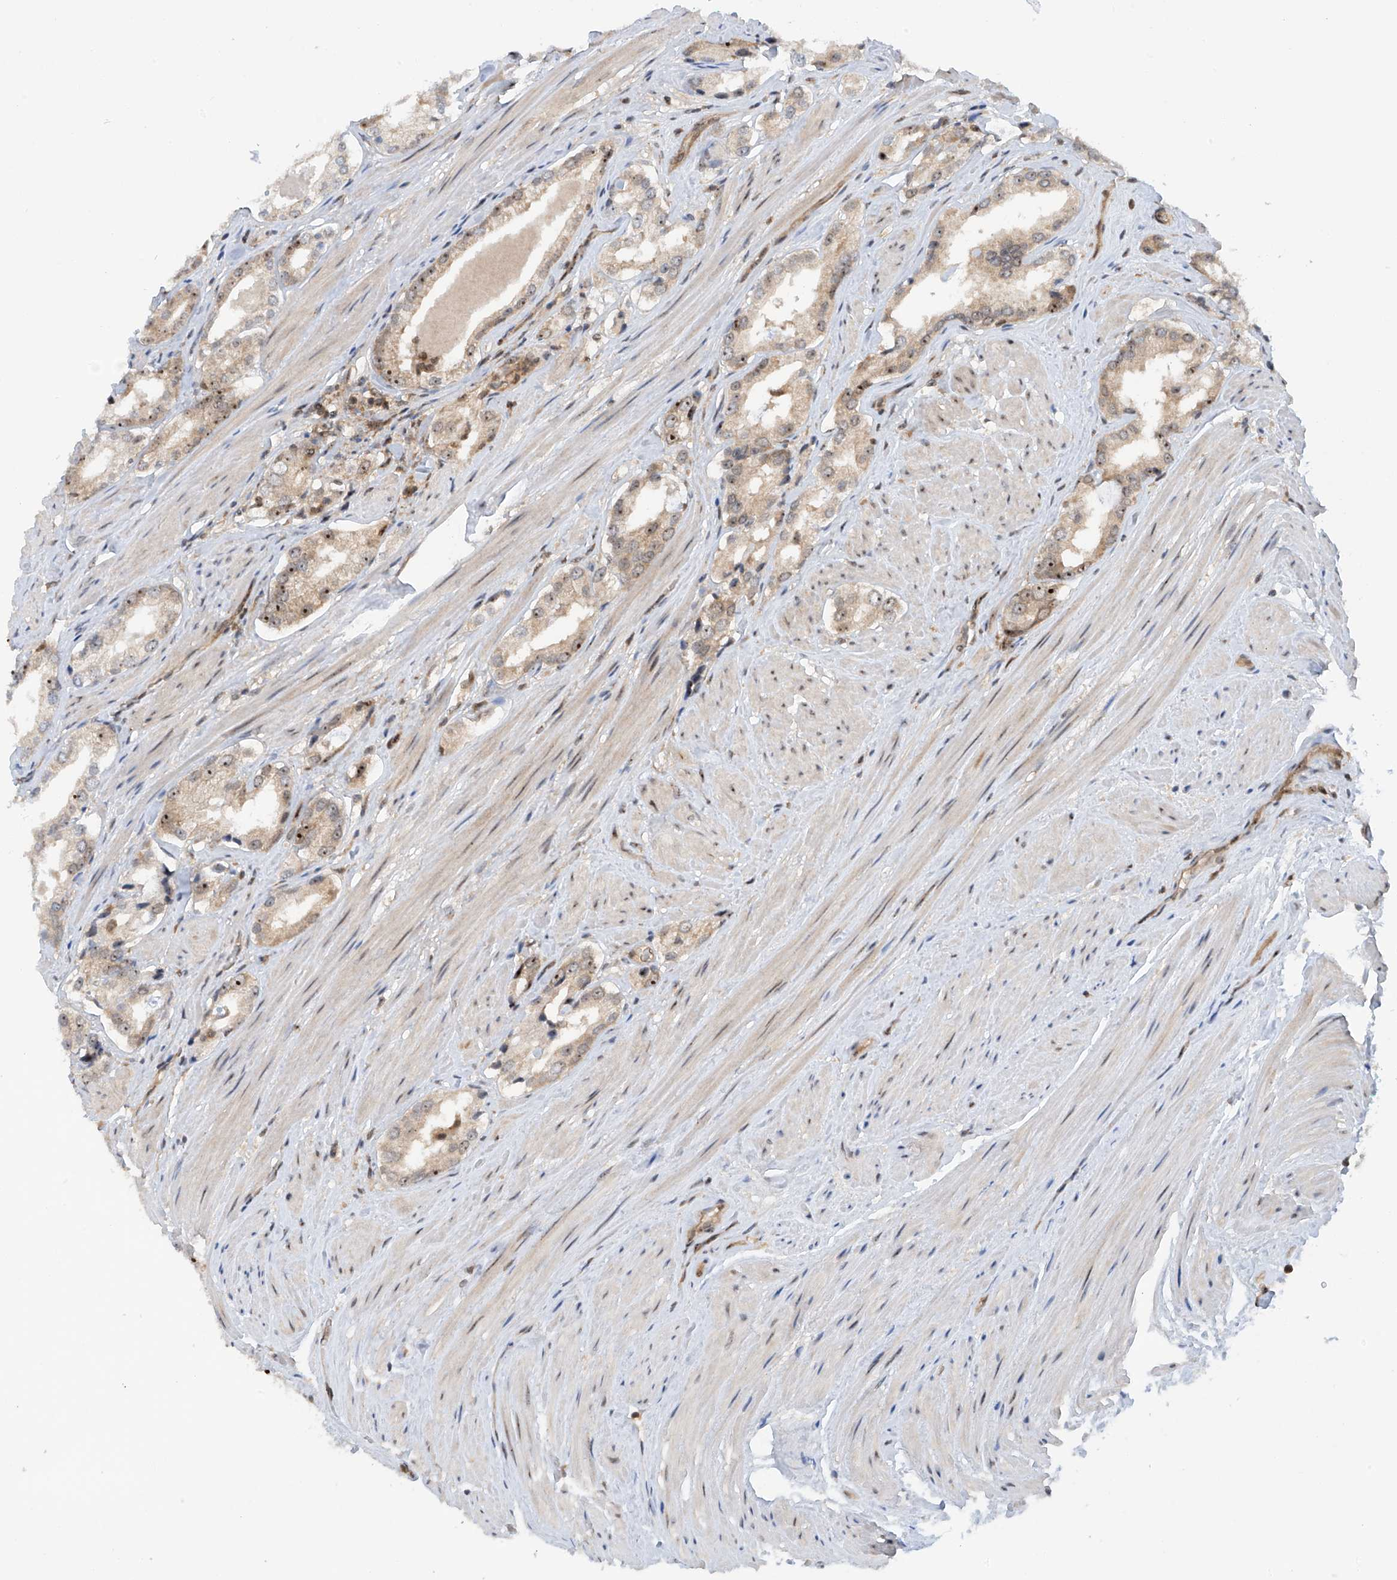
{"staining": {"intensity": "moderate", "quantity": "<25%", "location": "nuclear"}, "tissue": "prostate cancer", "cell_type": "Tumor cells", "image_type": "cancer", "snomed": [{"axis": "morphology", "description": "Adenocarcinoma, Low grade"}, {"axis": "topography", "description": "Prostate"}], "caption": "Immunohistochemistry (IHC) micrograph of neoplastic tissue: human prostate cancer stained using immunohistochemistry (IHC) demonstrates low levels of moderate protein expression localized specifically in the nuclear of tumor cells, appearing as a nuclear brown color.", "gene": "C1orf131", "patient": {"sex": "male", "age": 54}}